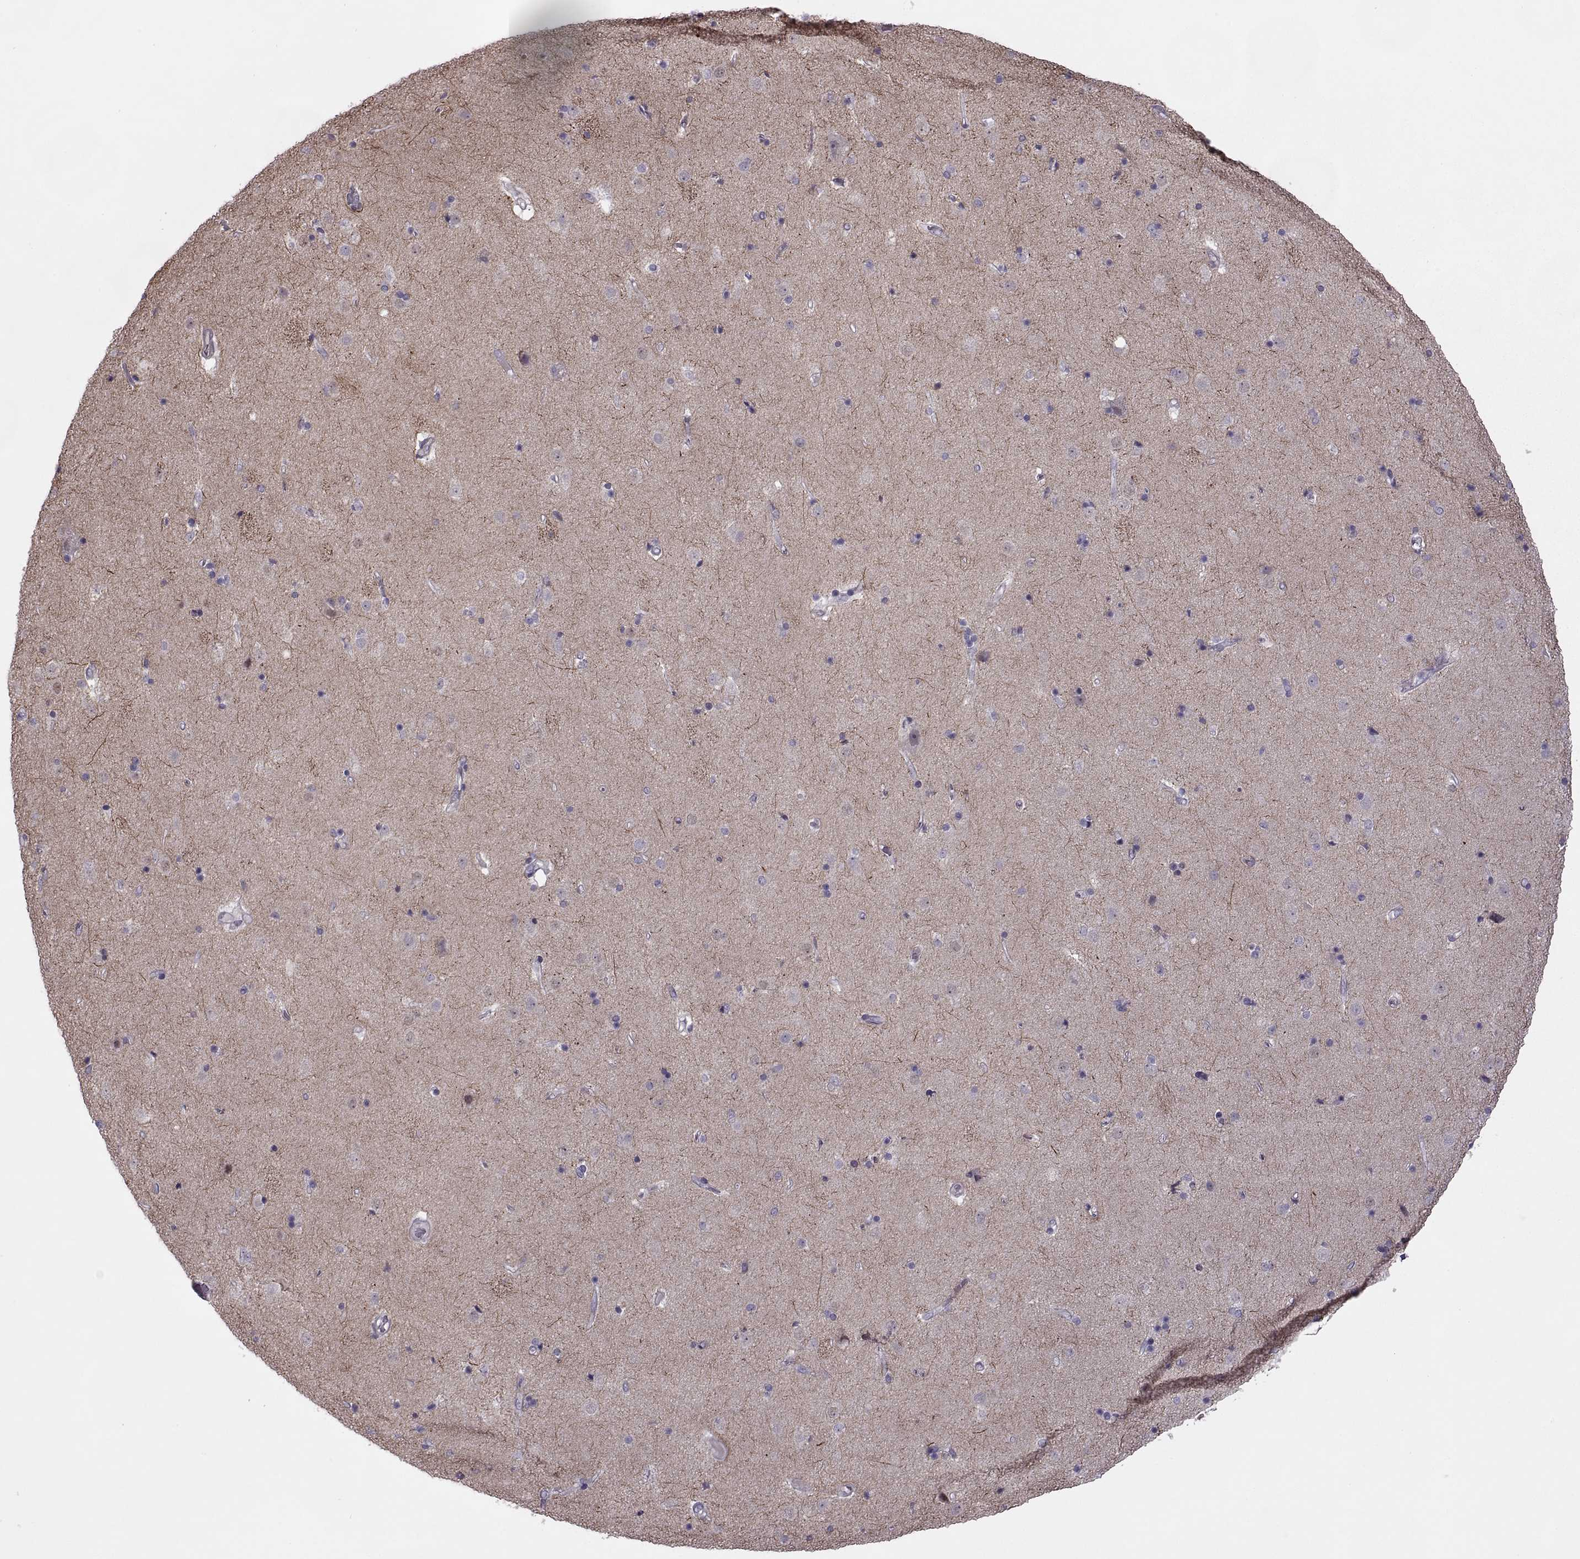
{"staining": {"intensity": "negative", "quantity": "none", "location": "none"}, "tissue": "caudate", "cell_type": "Glial cells", "image_type": "normal", "snomed": [{"axis": "morphology", "description": "Normal tissue, NOS"}, {"axis": "topography", "description": "Lateral ventricle wall"}], "caption": "IHC of normal caudate displays no positivity in glial cells.", "gene": "RIPK4", "patient": {"sex": "female", "age": 71}}